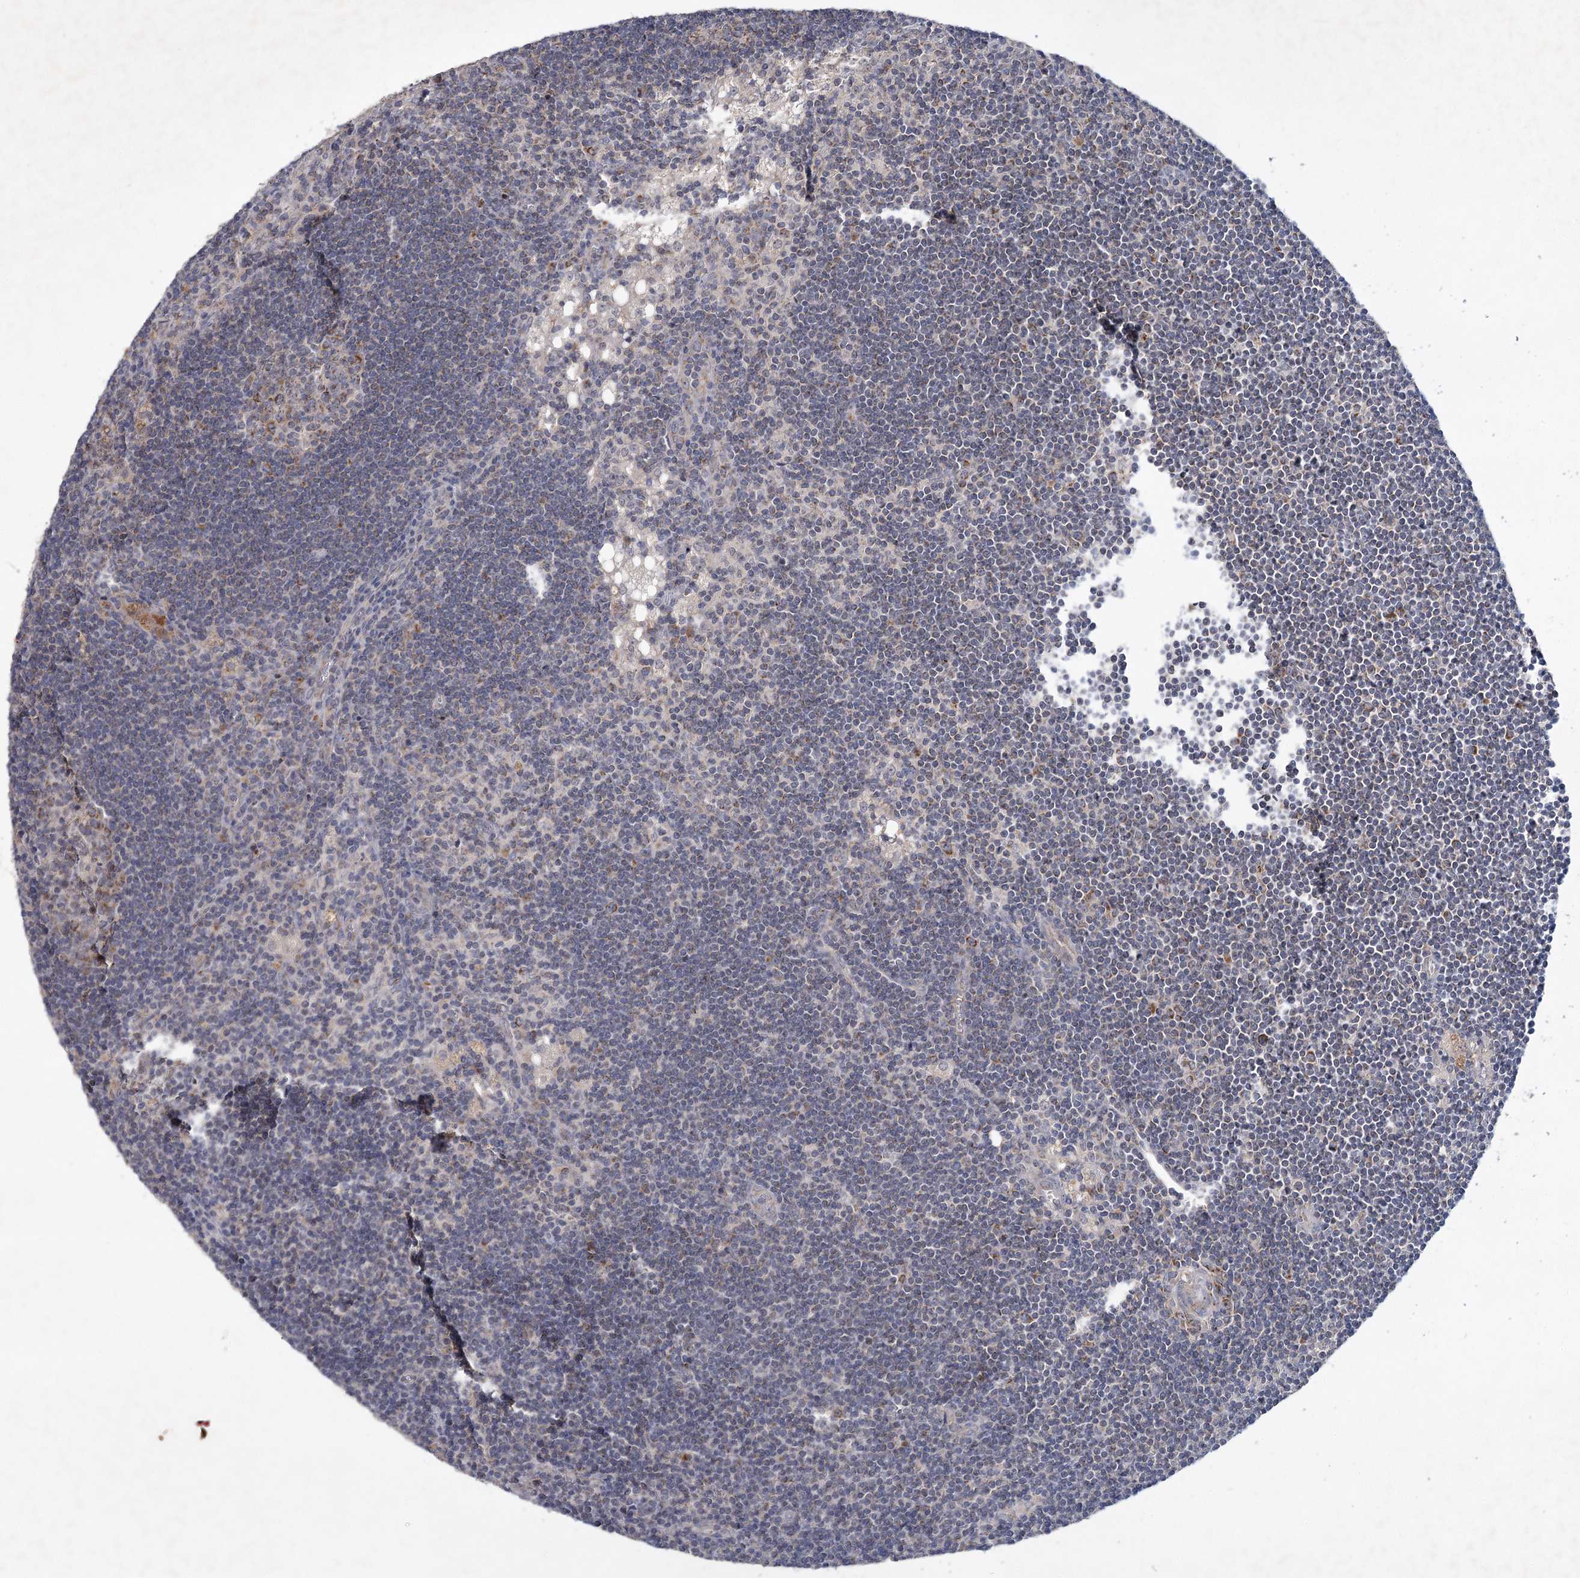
{"staining": {"intensity": "moderate", "quantity": "25%-75%", "location": "cytoplasmic/membranous"}, "tissue": "lymph node", "cell_type": "Germinal center cells", "image_type": "normal", "snomed": [{"axis": "morphology", "description": "Normal tissue, NOS"}, {"axis": "topography", "description": "Lymph node"}], "caption": "Immunohistochemical staining of normal lymph node reveals 25%-75% levels of moderate cytoplasmic/membranous protein positivity in about 25%-75% of germinal center cells. (Brightfield microscopy of DAB IHC at high magnification).", "gene": "MRPL44", "patient": {"sex": "male", "age": 24}}